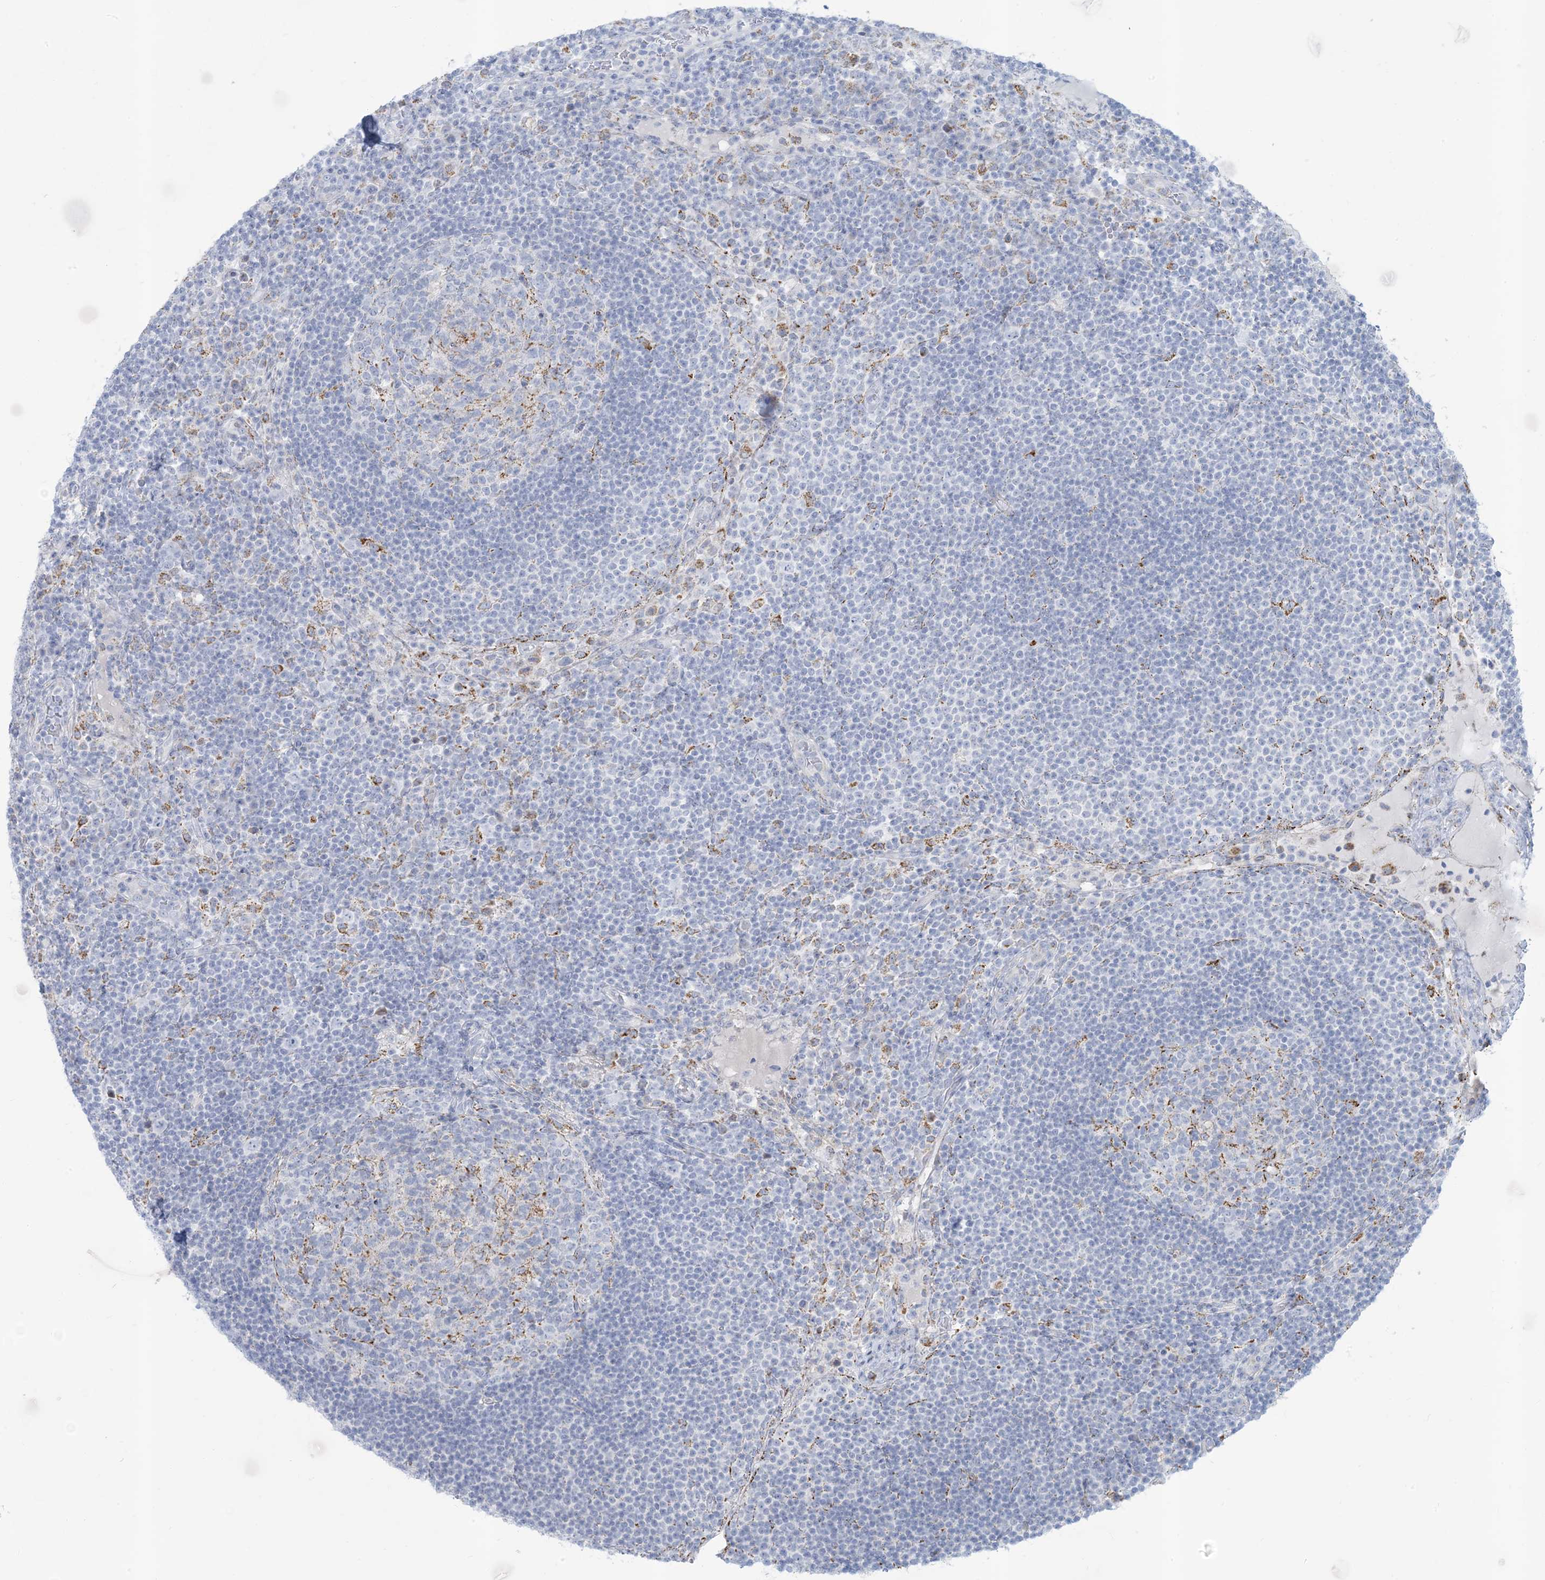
{"staining": {"intensity": "negative", "quantity": "none", "location": "none"}, "tissue": "lymph node", "cell_type": "Germinal center cells", "image_type": "normal", "snomed": [{"axis": "morphology", "description": "Normal tissue, NOS"}, {"axis": "topography", "description": "Lymph node"}], "caption": "Immunohistochemical staining of normal human lymph node displays no significant expression in germinal center cells.", "gene": "ZDHHC4", "patient": {"sex": "female", "age": 53}}